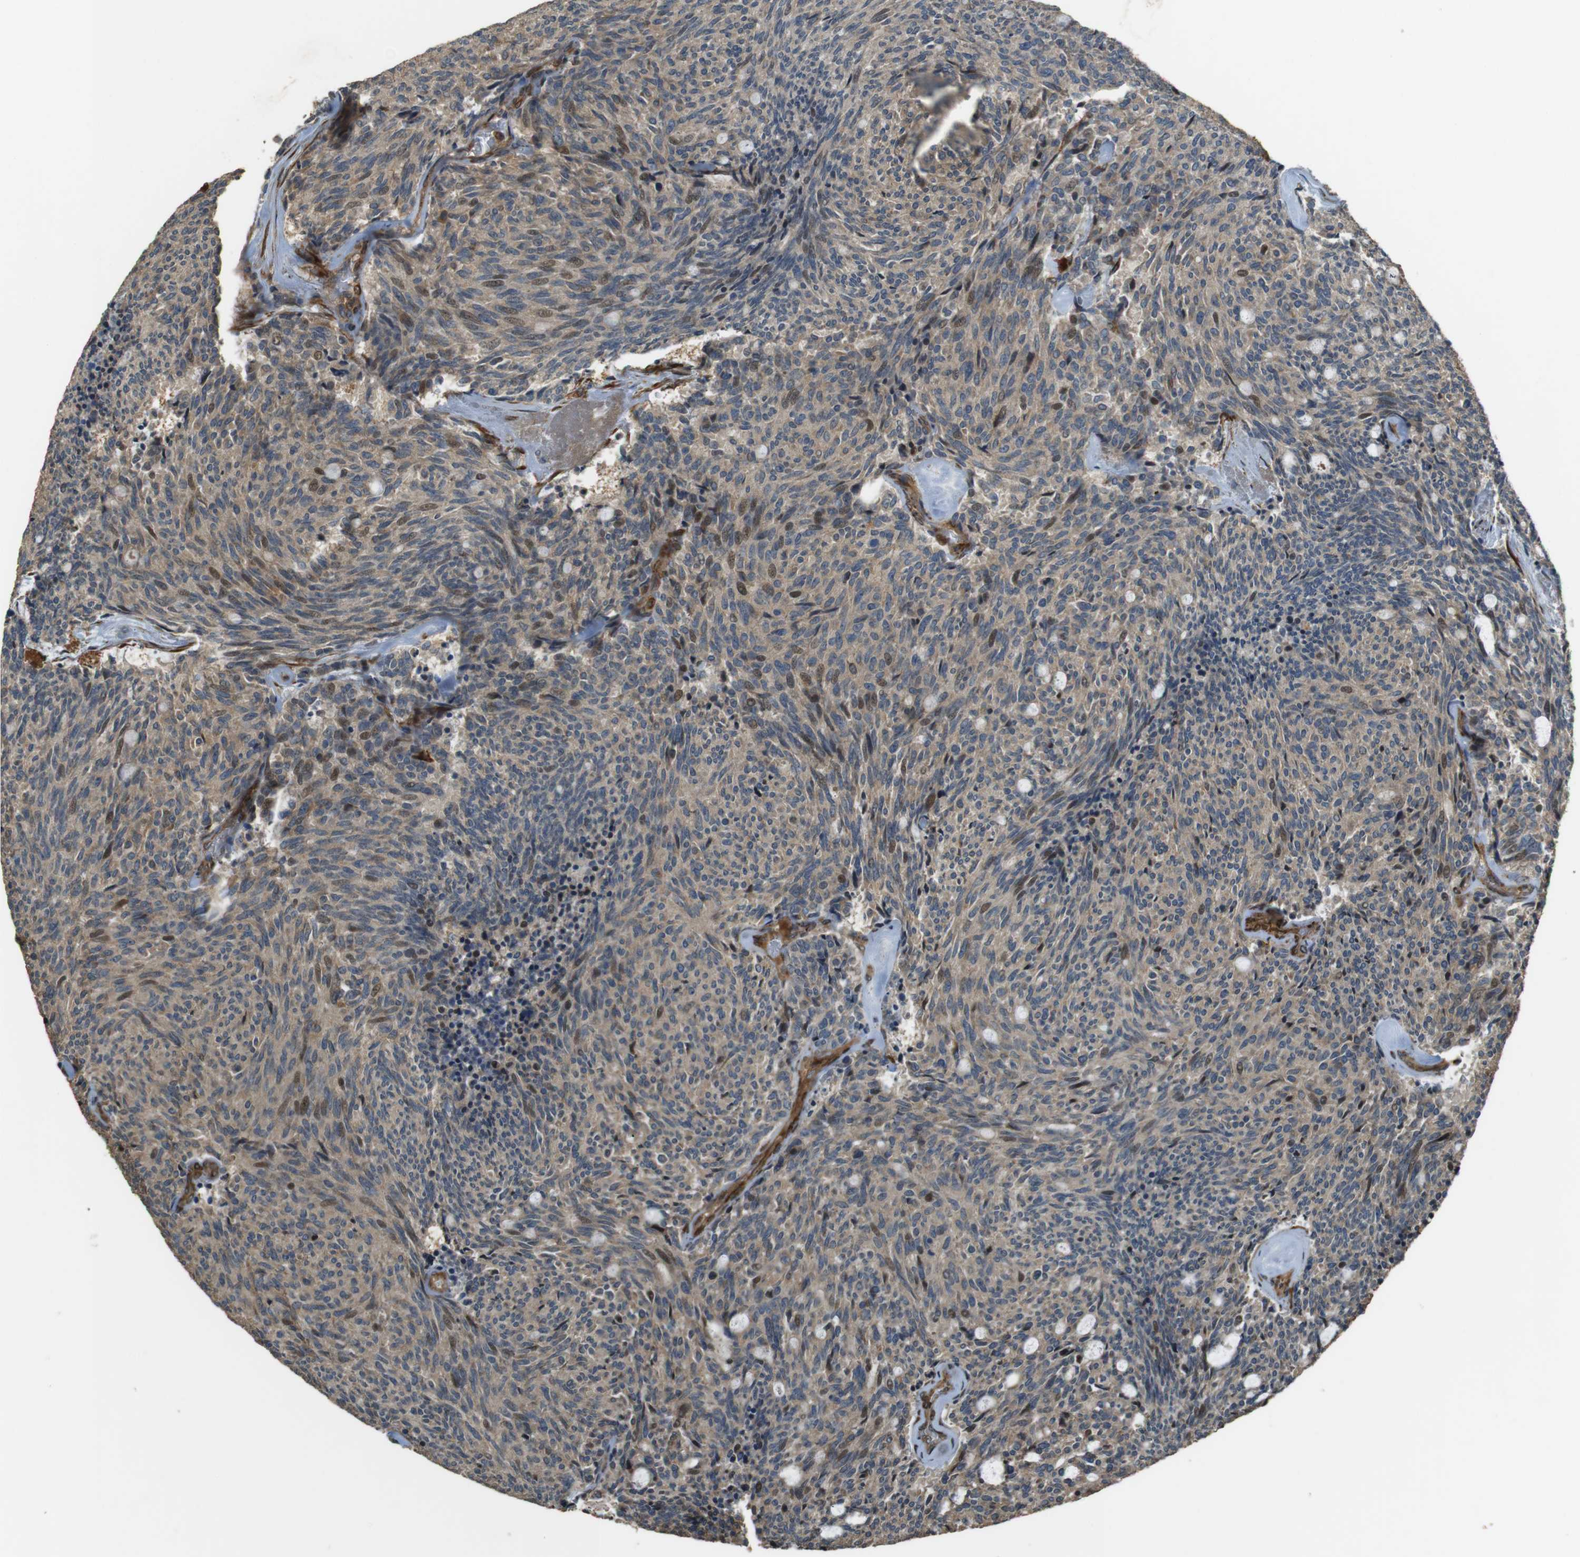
{"staining": {"intensity": "moderate", "quantity": ">75%", "location": "cytoplasmic/membranous,nuclear"}, "tissue": "carcinoid", "cell_type": "Tumor cells", "image_type": "cancer", "snomed": [{"axis": "morphology", "description": "Carcinoid, malignant, NOS"}, {"axis": "topography", "description": "Pancreas"}], "caption": "Carcinoid was stained to show a protein in brown. There is medium levels of moderate cytoplasmic/membranous and nuclear positivity in about >75% of tumor cells. (Brightfield microscopy of DAB IHC at high magnification).", "gene": "MSRB3", "patient": {"sex": "female", "age": 54}}